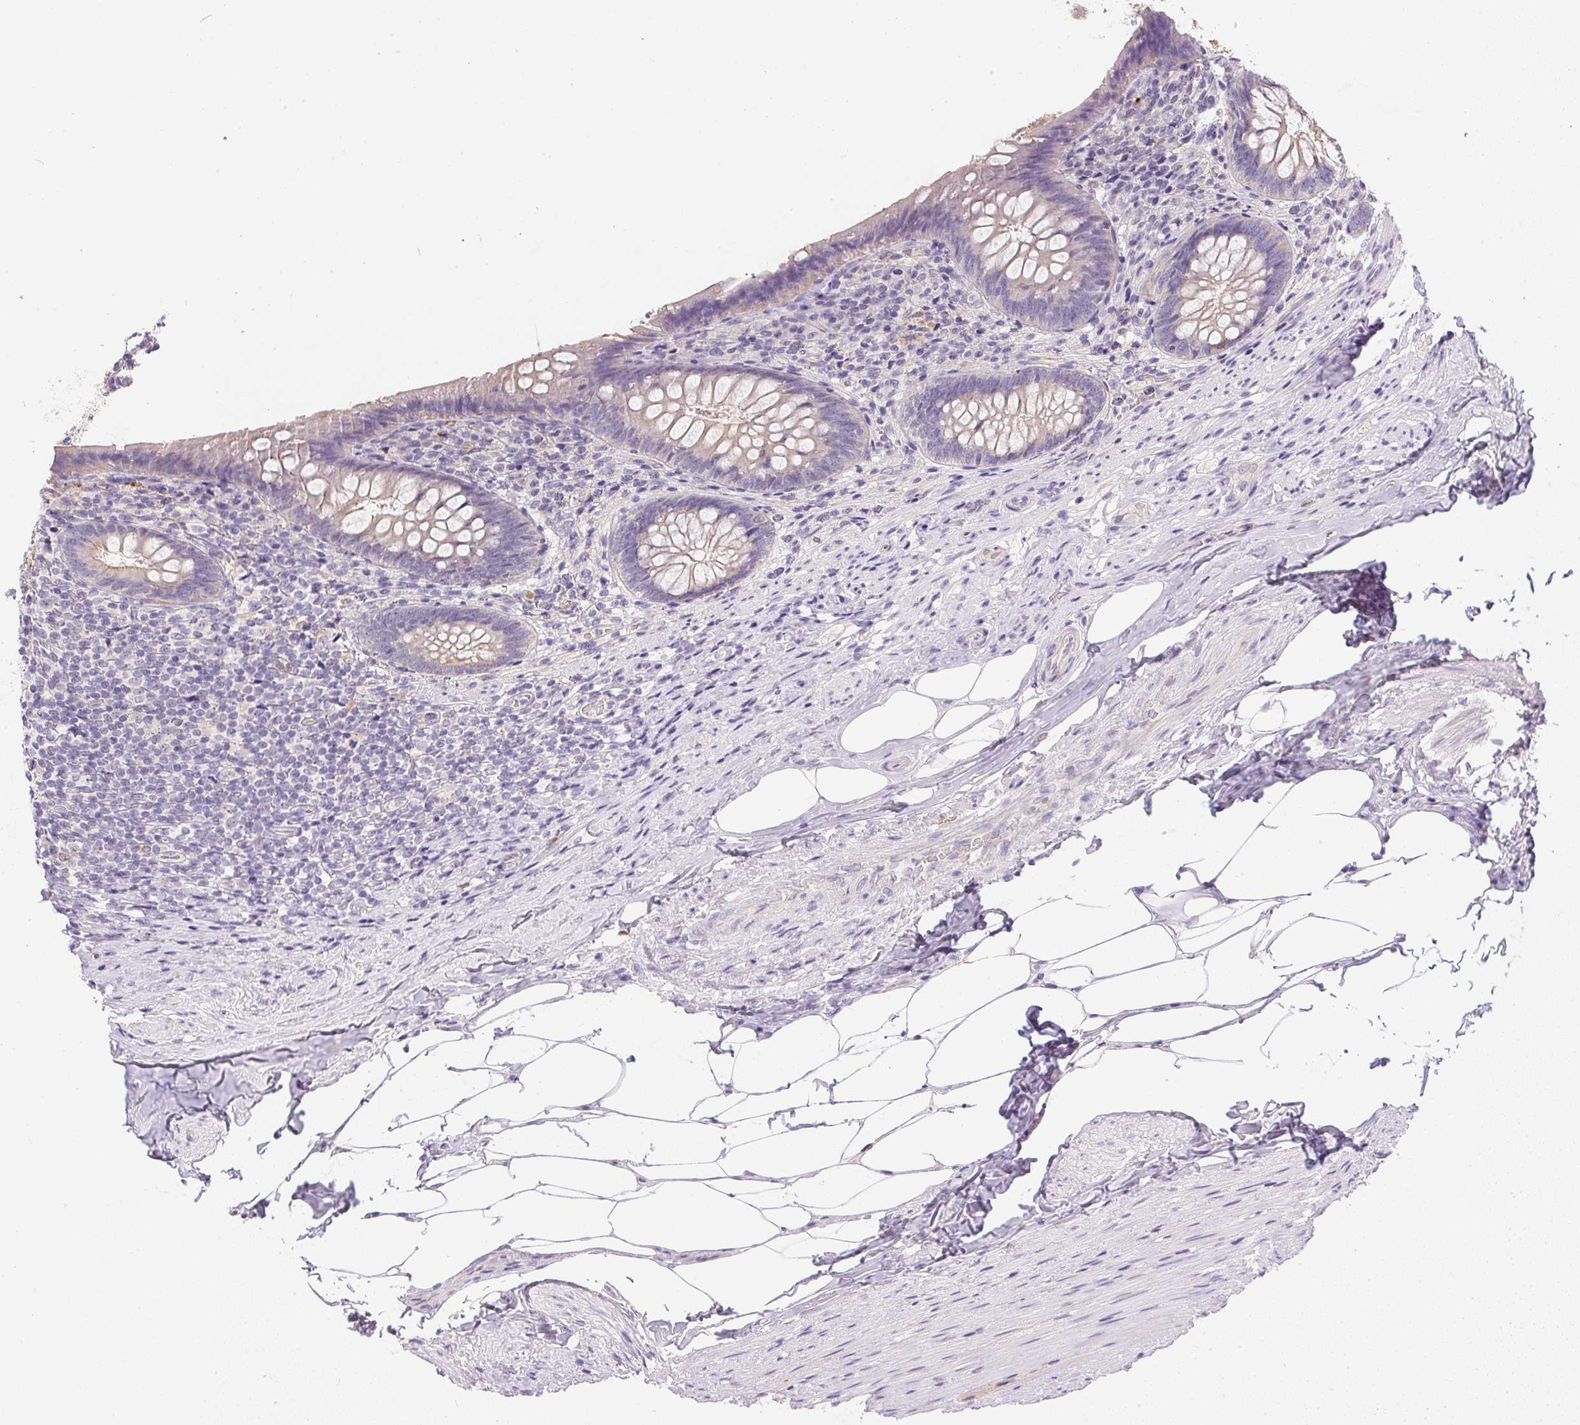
{"staining": {"intensity": "weak", "quantity": "<25%", "location": "cytoplasmic/membranous"}, "tissue": "appendix", "cell_type": "Glandular cells", "image_type": "normal", "snomed": [{"axis": "morphology", "description": "Normal tissue, NOS"}, {"axis": "topography", "description": "Appendix"}], "caption": "Immunohistochemistry histopathology image of normal appendix: appendix stained with DAB (3,3'-diaminobenzidine) demonstrates no significant protein expression in glandular cells.", "gene": "SLC17A7", "patient": {"sex": "male", "age": 47}}